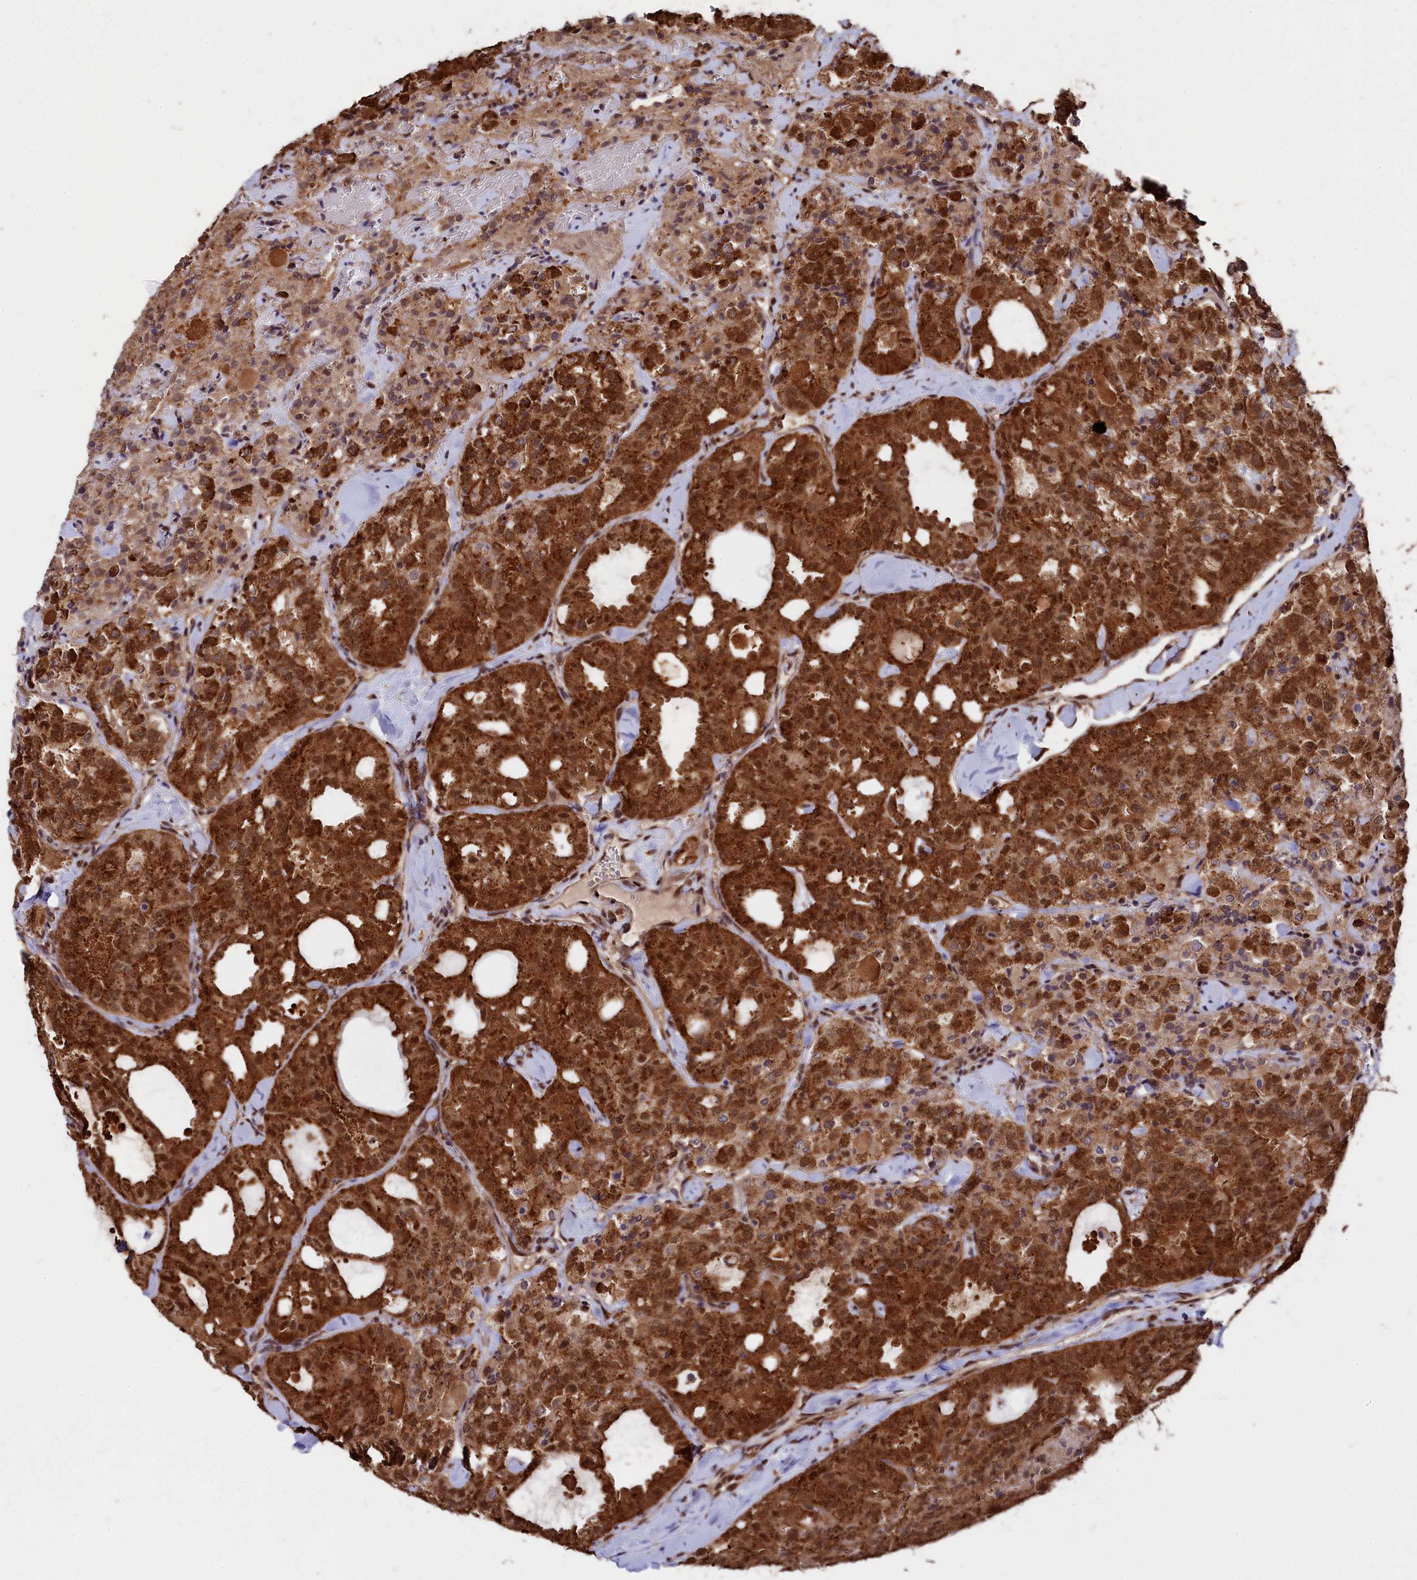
{"staining": {"intensity": "strong", "quantity": ">75%", "location": "cytoplasmic/membranous,nuclear"}, "tissue": "thyroid cancer", "cell_type": "Tumor cells", "image_type": "cancer", "snomed": [{"axis": "morphology", "description": "Follicular adenoma carcinoma, NOS"}, {"axis": "topography", "description": "Thyroid gland"}], "caption": "This is a photomicrograph of immunohistochemistry (IHC) staining of thyroid cancer (follicular adenoma carcinoma), which shows strong positivity in the cytoplasmic/membranous and nuclear of tumor cells.", "gene": "ADRM1", "patient": {"sex": "male", "age": 75}}